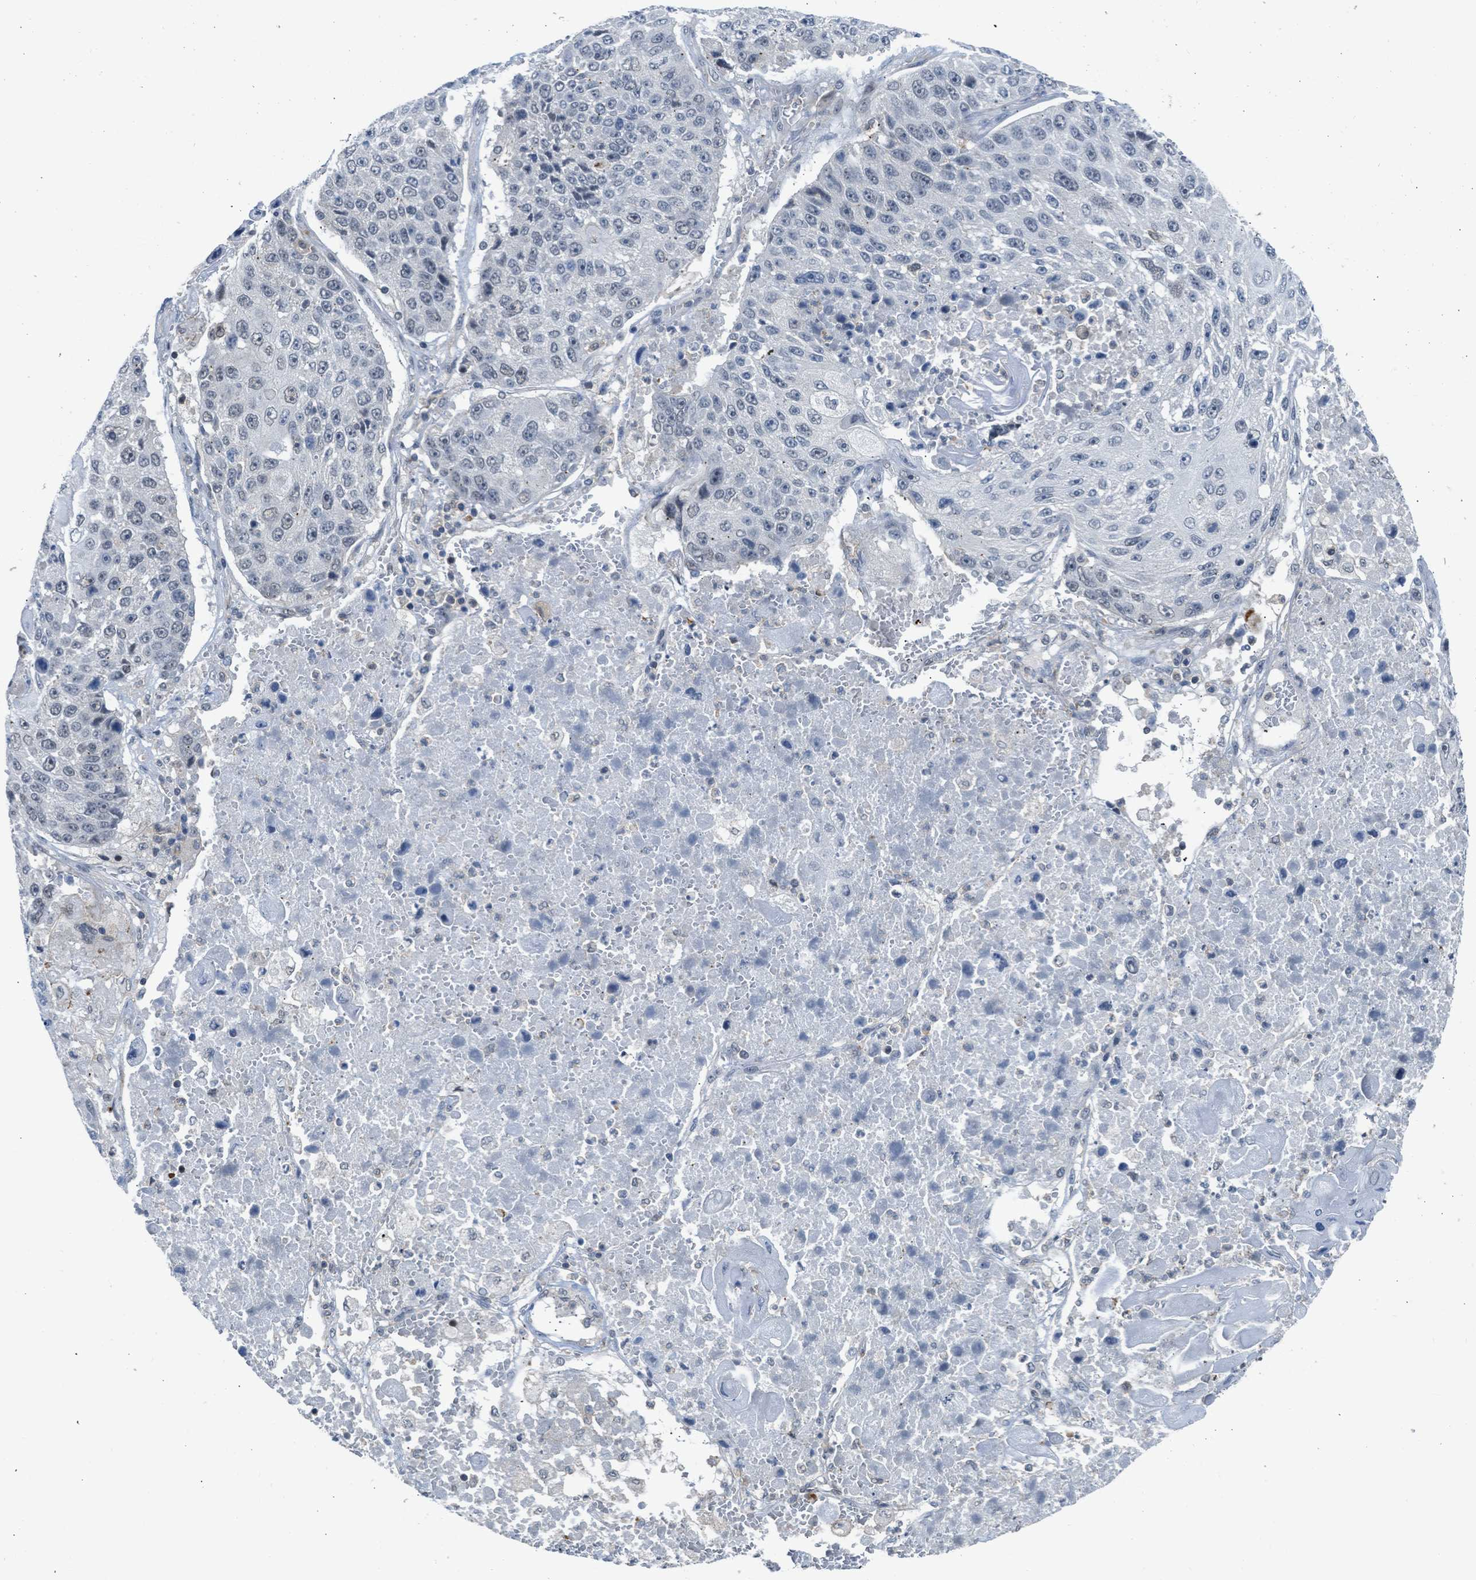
{"staining": {"intensity": "negative", "quantity": "none", "location": "none"}, "tissue": "lung cancer", "cell_type": "Tumor cells", "image_type": "cancer", "snomed": [{"axis": "morphology", "description": "Squamous cell carcinoma, NOS"}, {"axis": "topography", "description": "Lung"}], "caption": "Tumor cells are negative for protein expression in human lung cancer. Brightfield microscopy of immunohistochemistry stained with DAB (3,3'-diaminobenzidine) (brown) and hematoxylin (blue), captured at high magnification.", "gene": "TTBK2", "patient": {"sex": "male", "age": 61}}